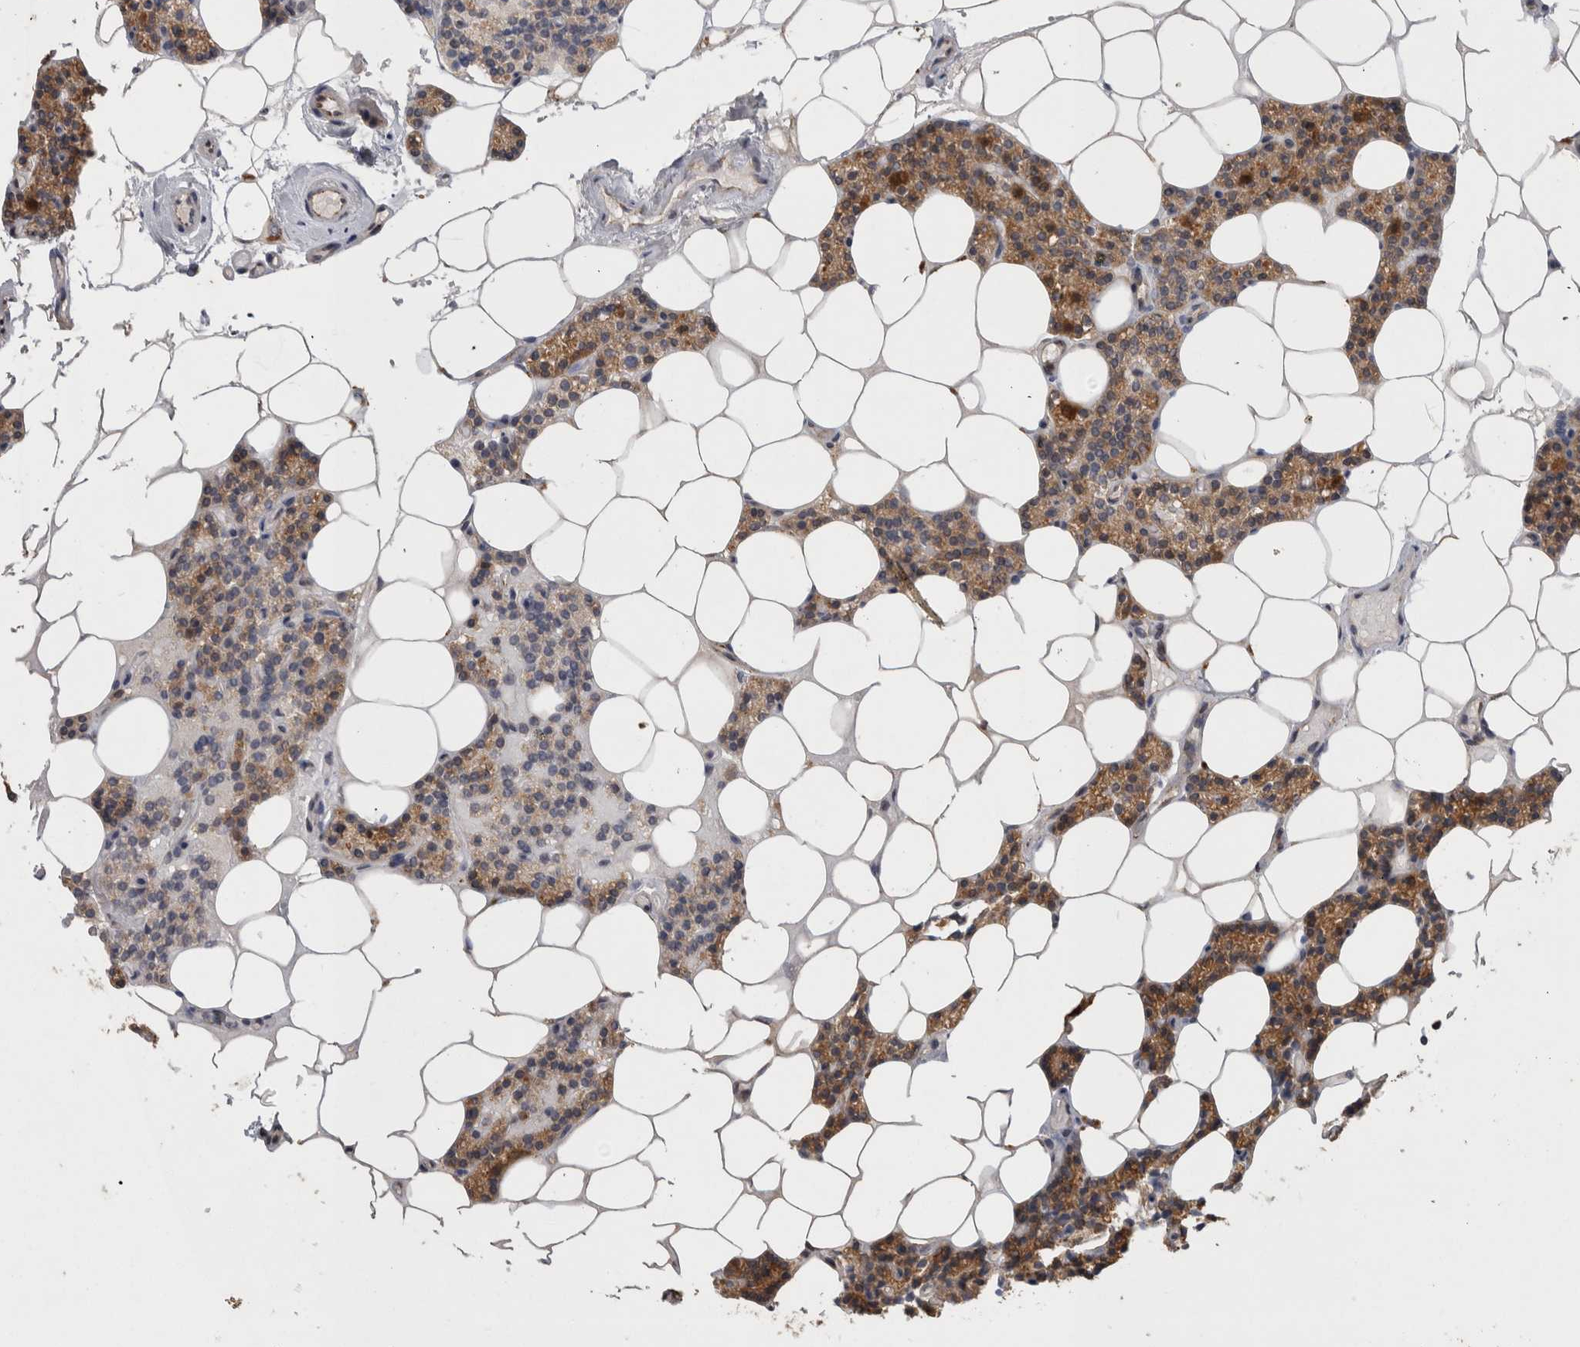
{"staining": {"intensity": "moderate", "quantity": ">75%", "location": "cytoplasmic/membranous"}, "tissue": "parathyroid gland", "cell_type": "Glandular cells", "image_type": "normal", "snomed": [{"axis": "morphology", "description": "Normal tissue, NOS"}, {"axis": "topography", "description": "Parathyroid gland"}], "caption": "Immunohistochemical staining of benign parathyroid gland demonstrates medium levels of moderate cytoplasmic/membranous staining in about >75% of glandular cells.", "gene": "ATXN2", "patient": {"sex": "male", "age": 75}}